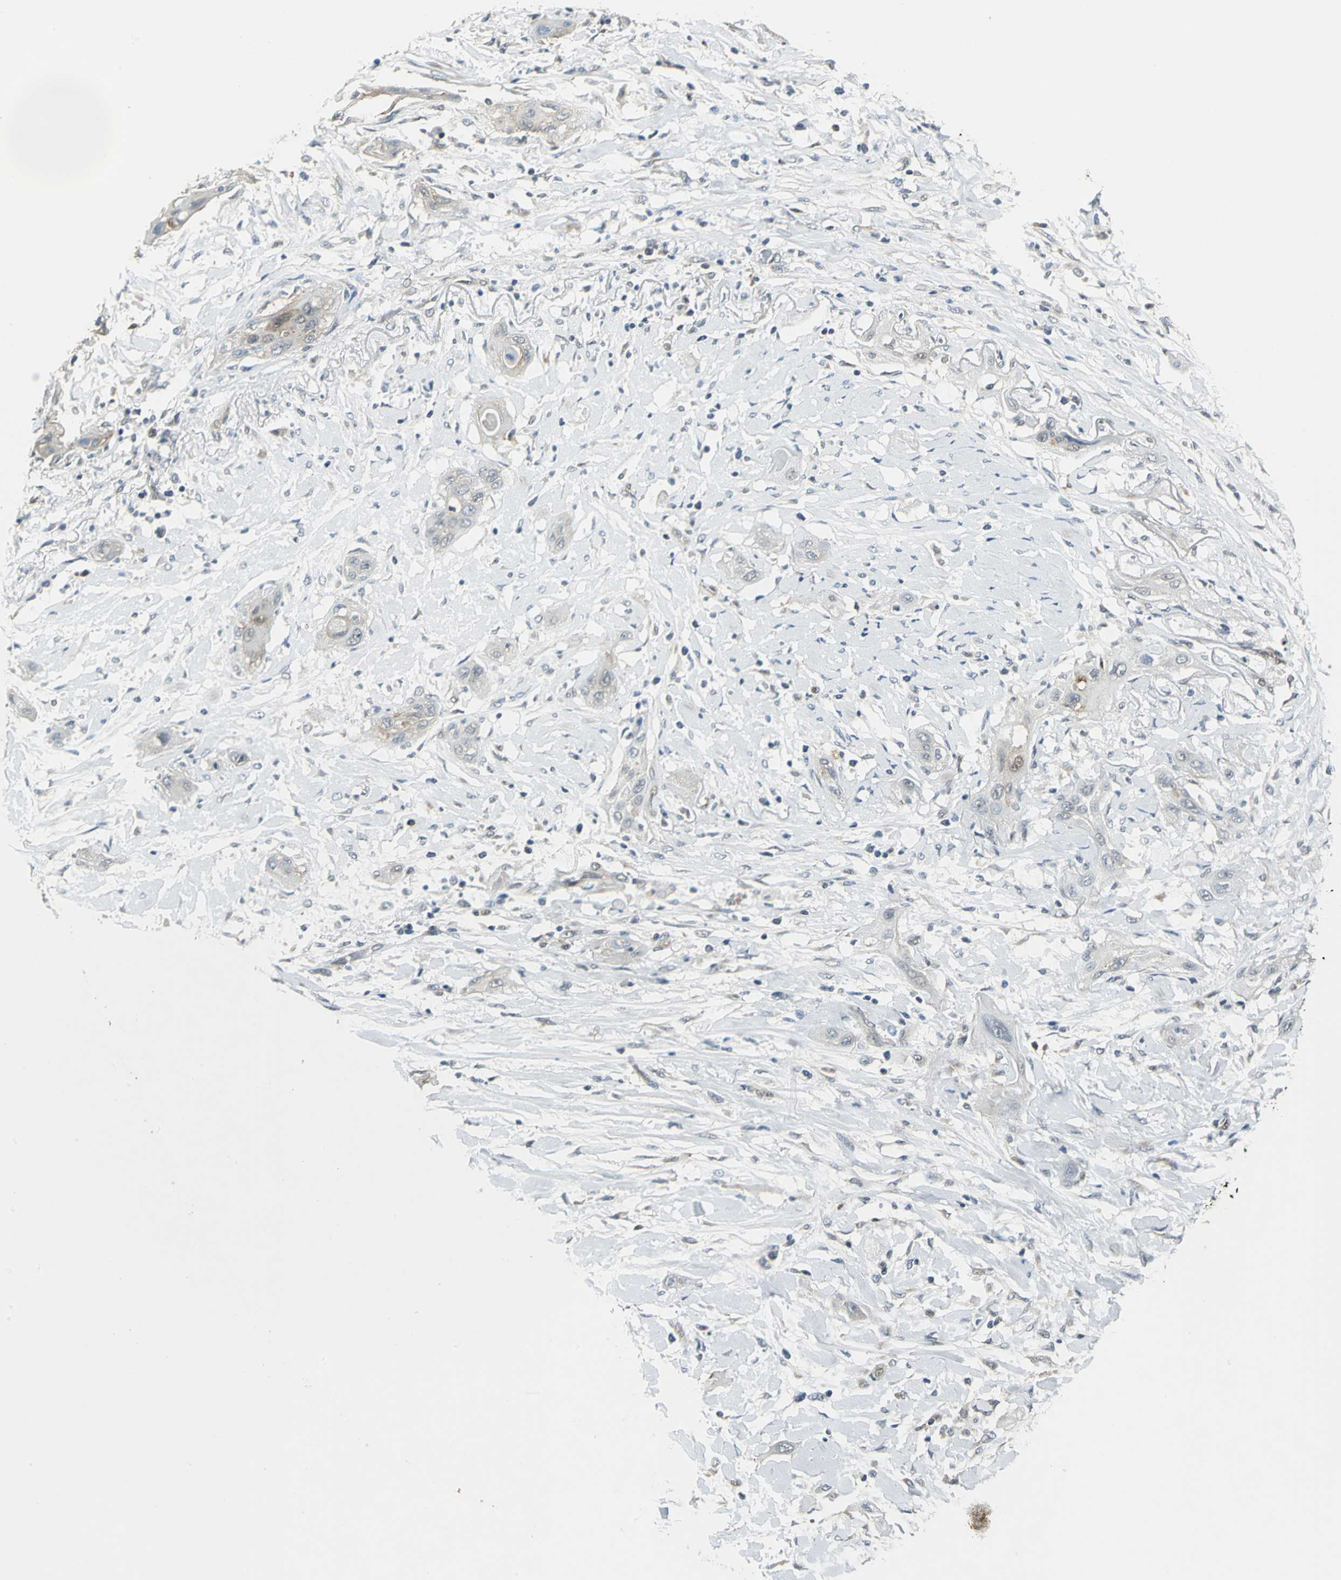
{"staining": {"intensity": "negative", "quantity": "none", "location": "none"}, "tissue": "lung cancer", "cell_type": "Tumor cells", "image_type": "cancer", "snomed": [{"axis": "morphology", "description": "Squamous cell carcinoma, NOS"}, {"axis": "topography", "description": "Lung"}], "caption": "An image of squamous cell carcinoma (lung) stained for a protein exhibits no brown staining in tumor cells.", "gene": "DDX5", "patient": {"sex": "female", "age": 47}}